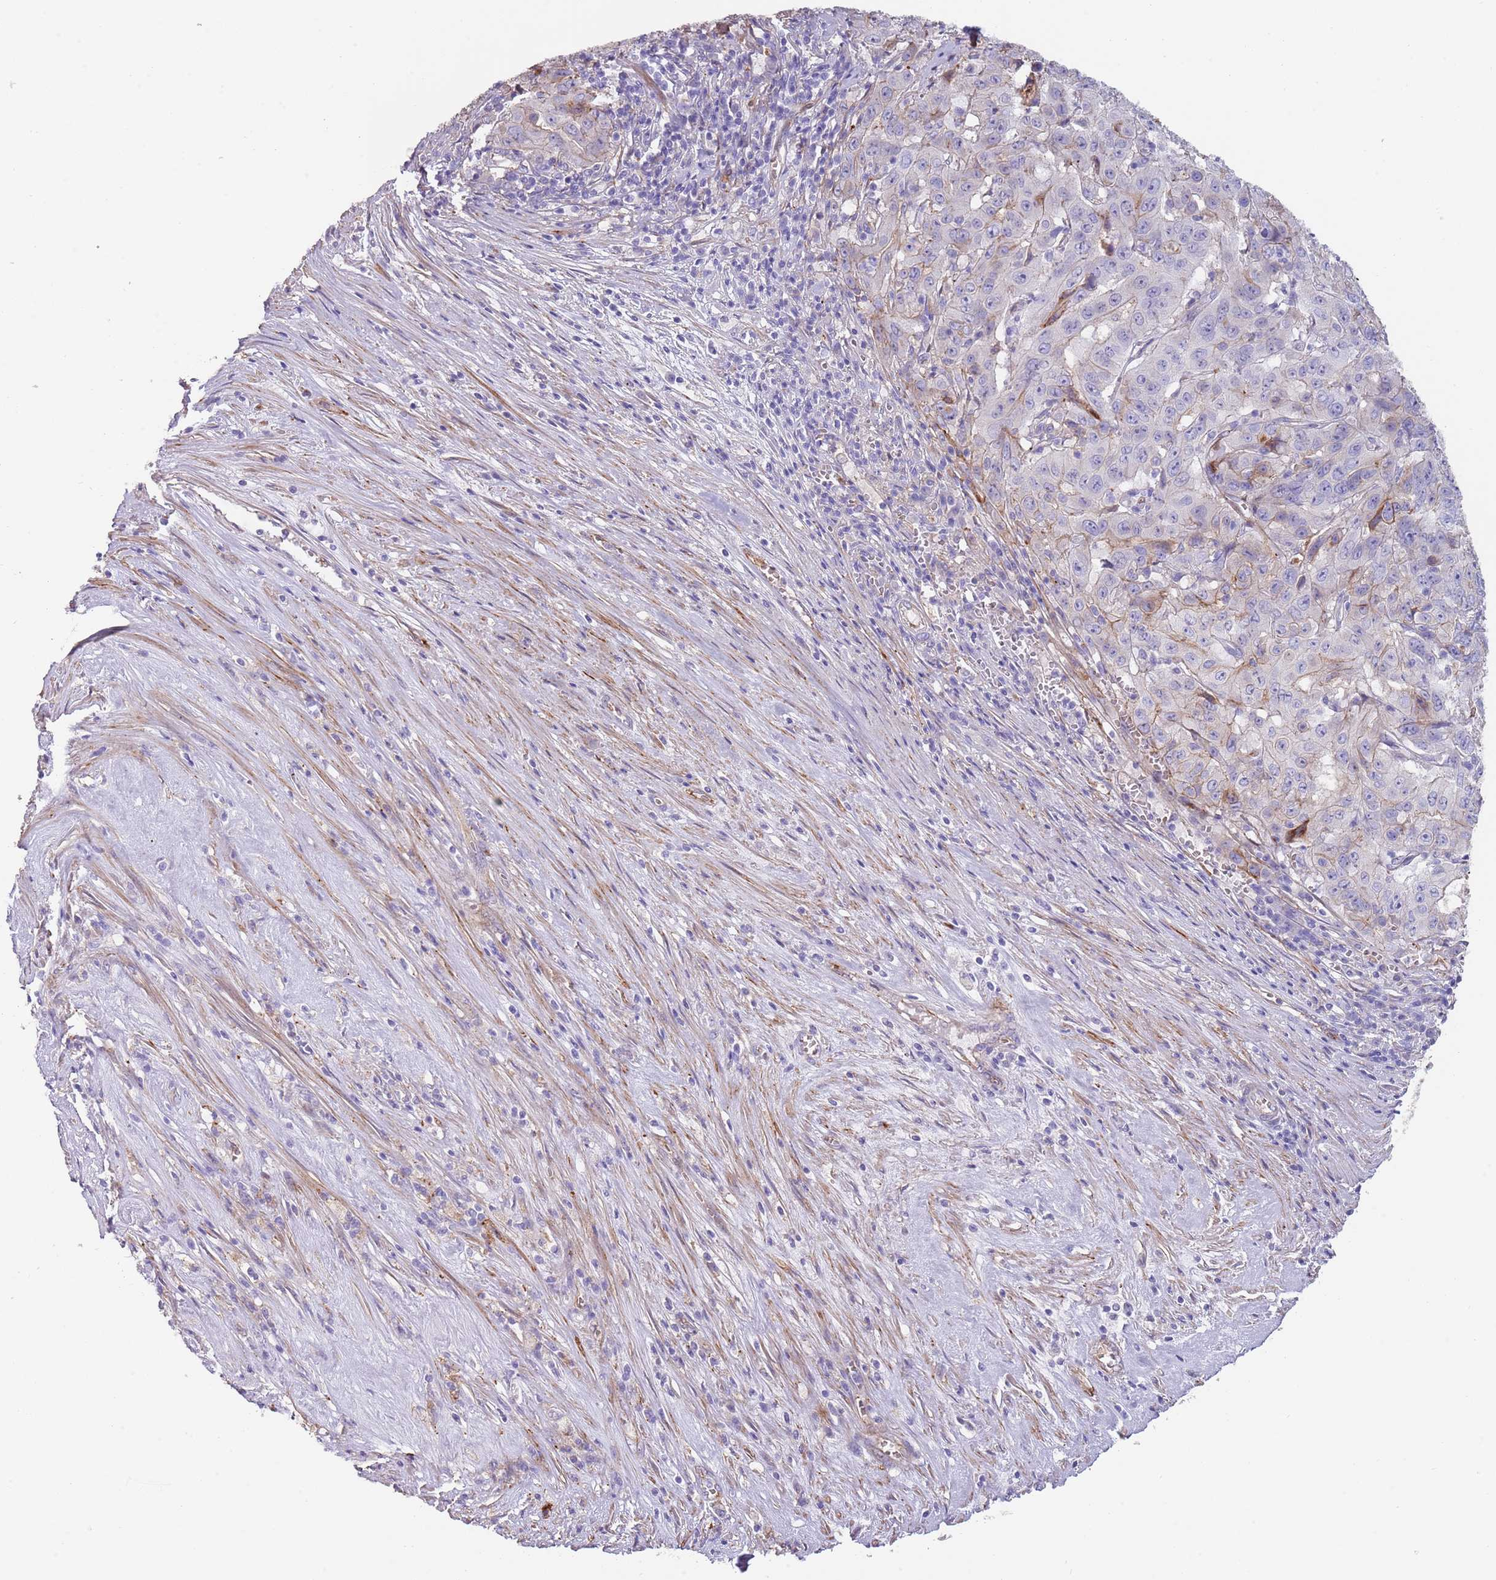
{"staining": {"intensity": "negative", "quantity": "none", "location": "none"}, "tissue": "pancreatic cancer", "cell_type": "Tumor cells", "image_type": "cancer", "snomed": [{"axis": "morphology", "description": "Adenocarcinoma, NOS"}, {"axis": "topography", "description": "Pancreas"}], "caption": "This is an immunohistochemistry photomicrograph of pancreatic adenocarcinoma. There is no staining in tumor cells.", "gene": "NBPF3", "patient": {"sex": "male", "age": 63}}